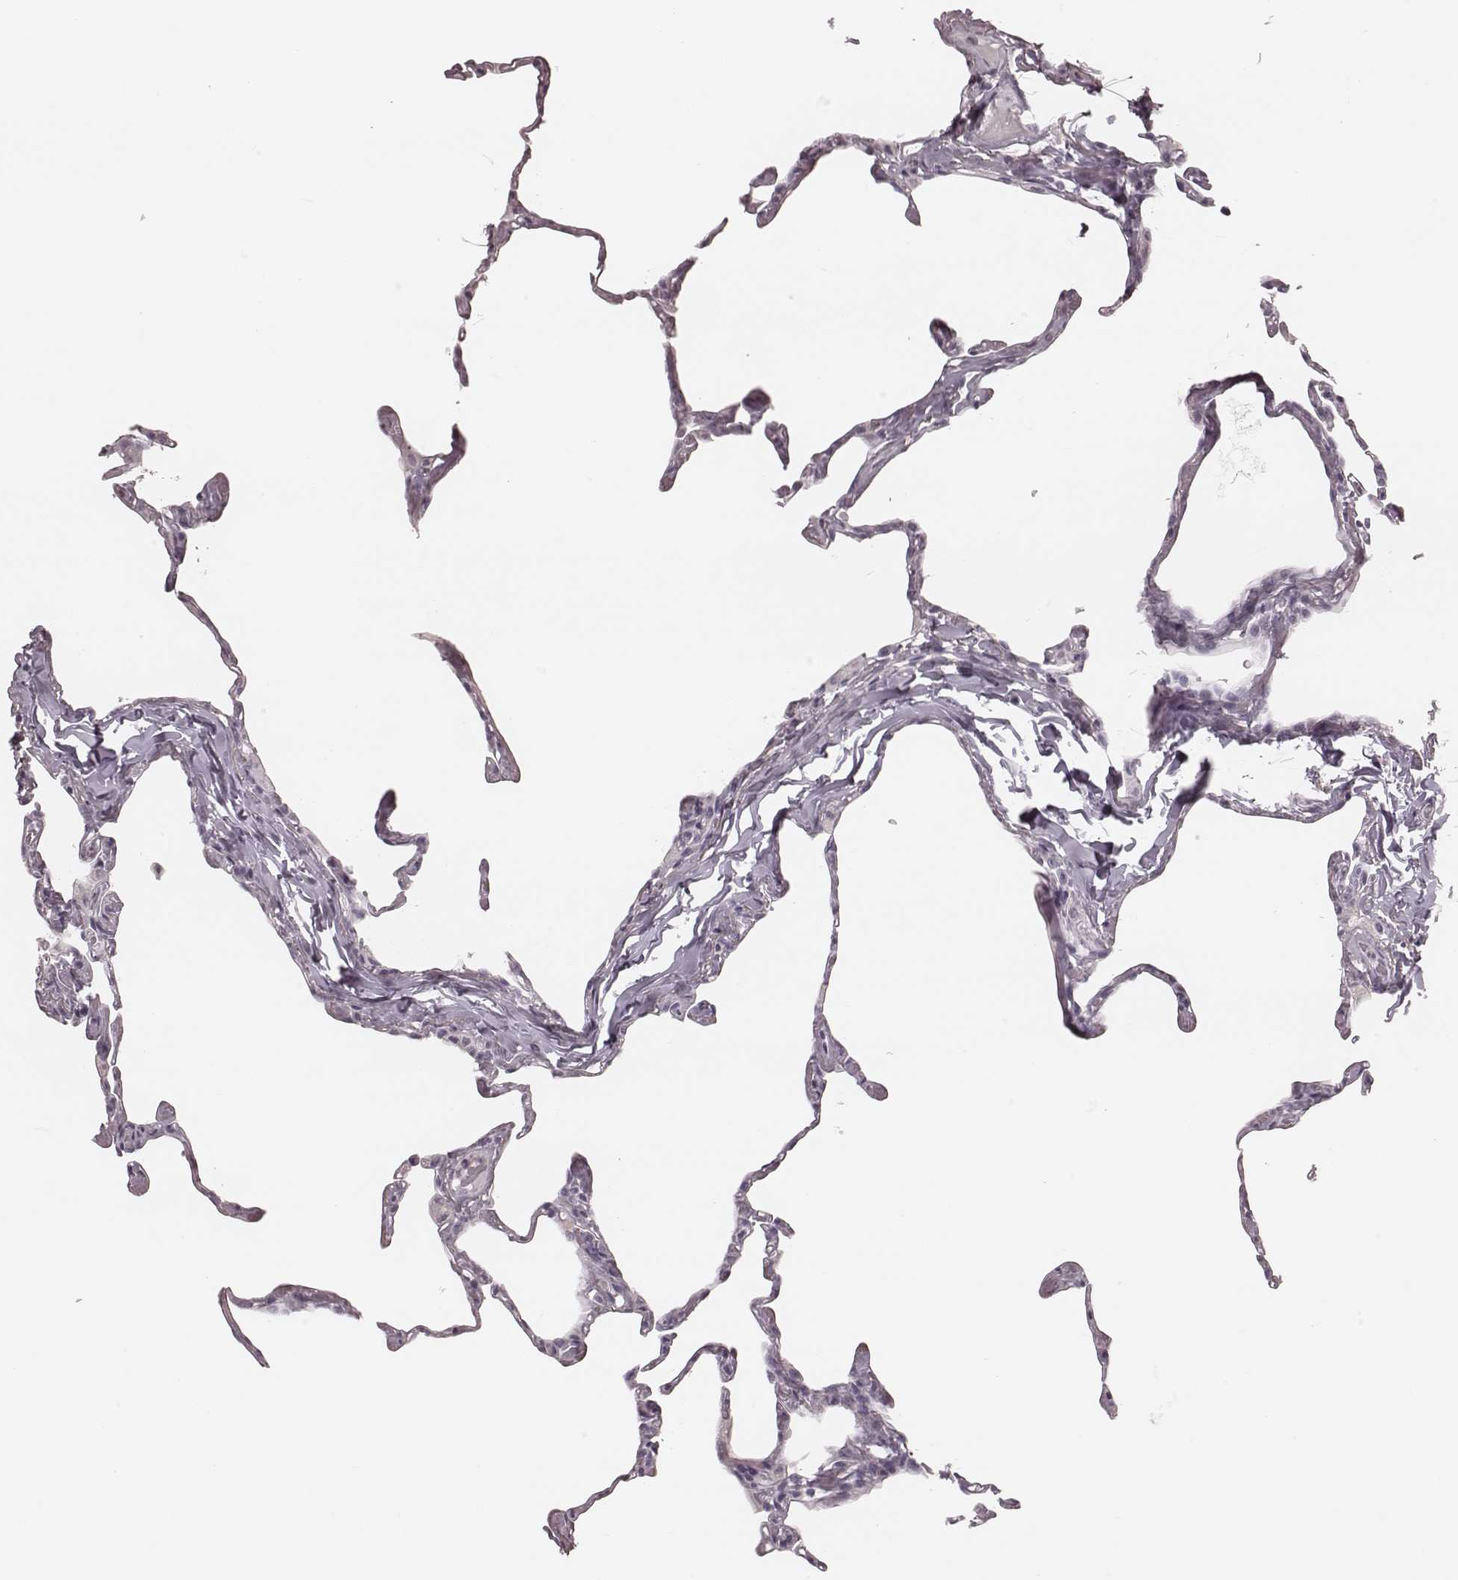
{"staining": {"intensity": "negative", "quantity": "none", "location": "none"}, "tissue": "lung", "cell_type": "Alveolar cells", "image_type": "normal", "snomed": [{"axis": "morphology", "description": "Normal tissue, NOS"}, {"axis": "topography", "description": "Lung"}], "caption": "Photomicrograph shows no significant protein positivity in alveolar cells of normal lung. The staining was performed using DAB (3,3'-diaminobenzidine) to visualize the protein expression in brown, while the nuclei were stained in blue with hematoxylin (Magnification: 20x).", "gene": "KRT74", "patient": {"sex": "male", "age": 65}}